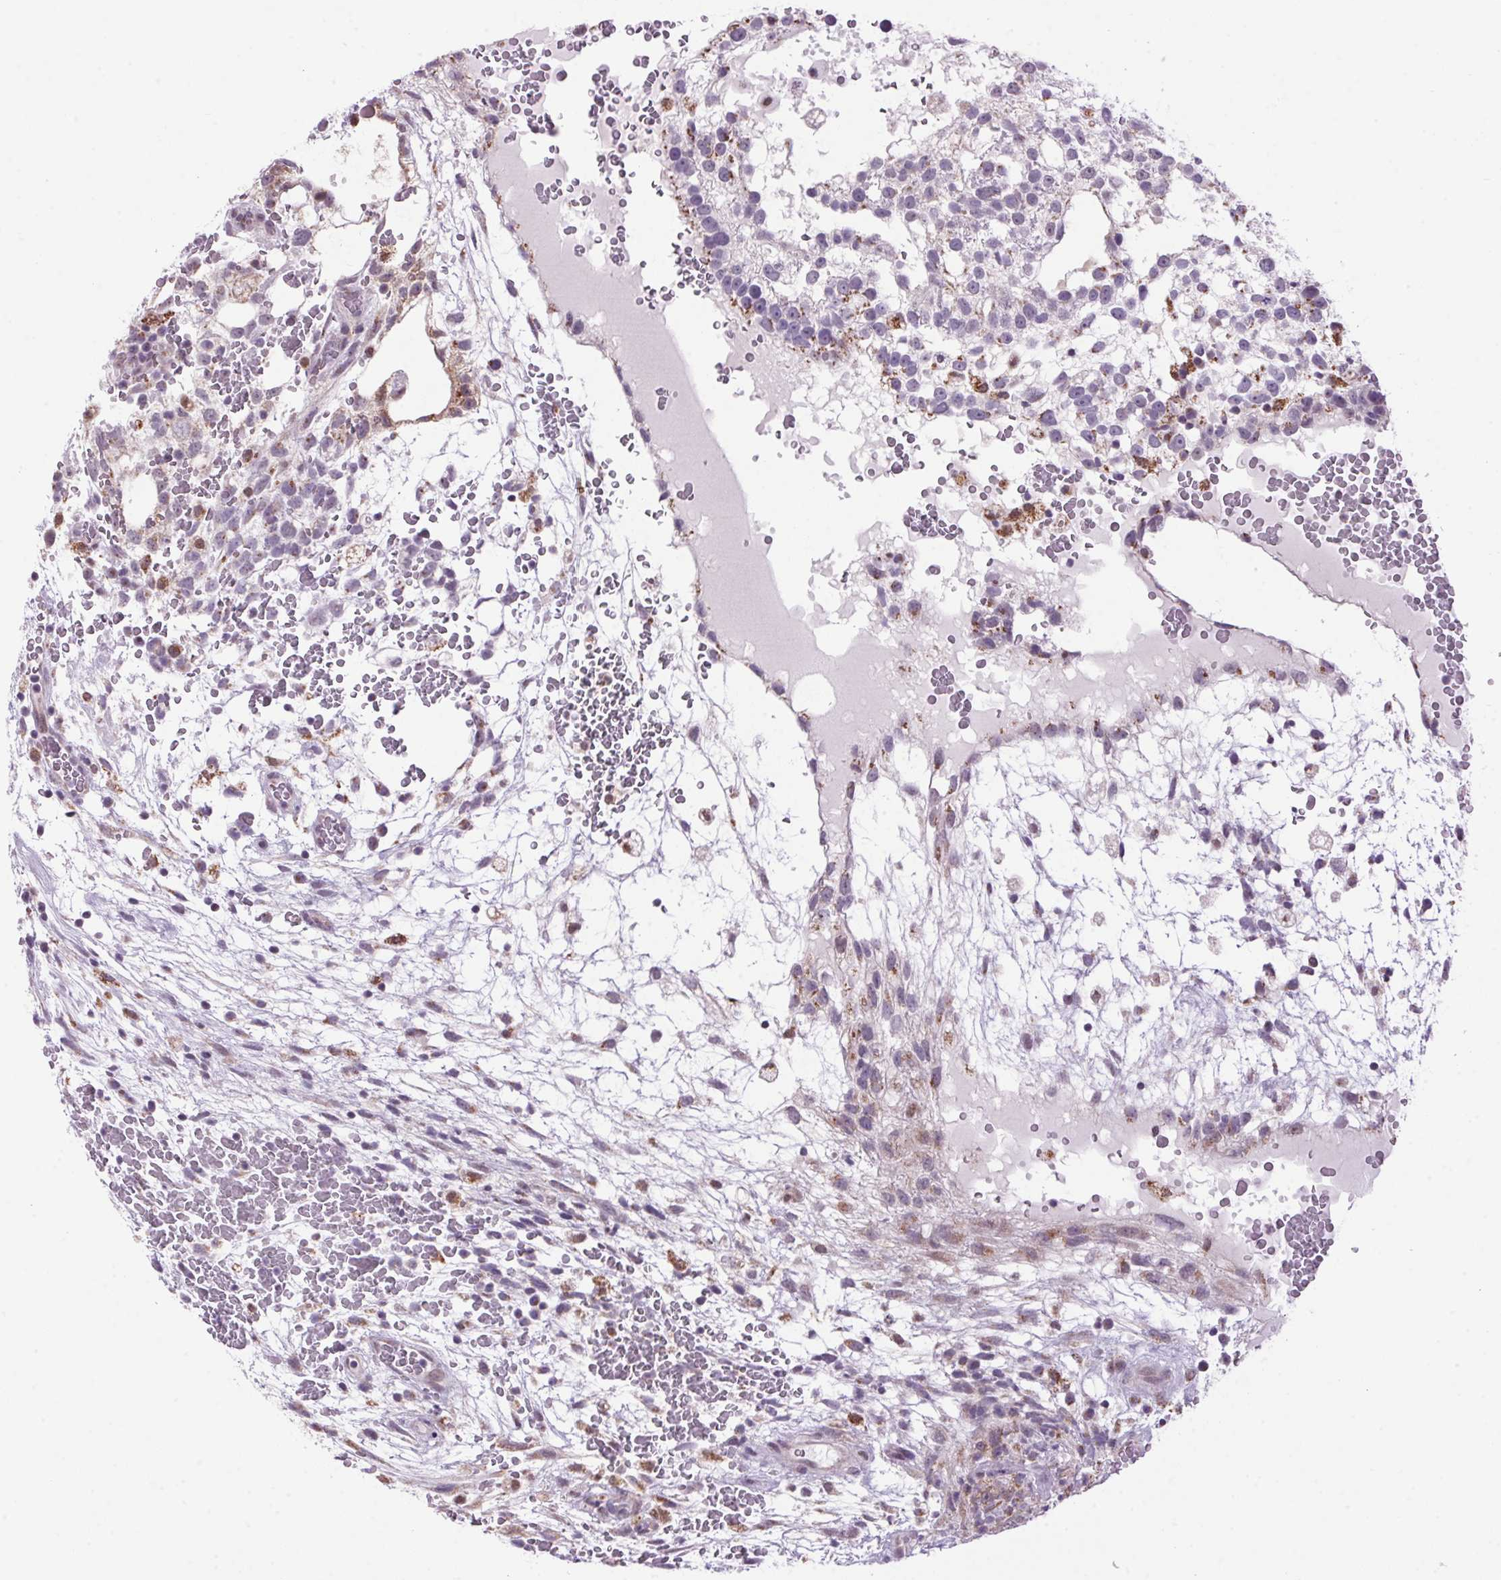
{"staining": {"intensity": "moderate", "quantity": "<25%", "location": "cytoplasmic/membranous"}, "tissue": "testis cancer", "cell_type": "Tumor cells", "image_type": "cancer", "snomed": [{"axis": "morphology", "description": "Normal tissue, NOS"}, {"axis": "morphology", "description": "Carcinoma, Embryonal, NOS"}, {"axis": "topography", "description": "Testis"}], "caption": "Moderate cytoplasmic/membranous positivity for a protein is present in approximately <25% of tumor cells of embryonal carcinoma (testis) using IHC.", "gene": "AKR1E2", "patient": {"sex": "male", "age": 32}}